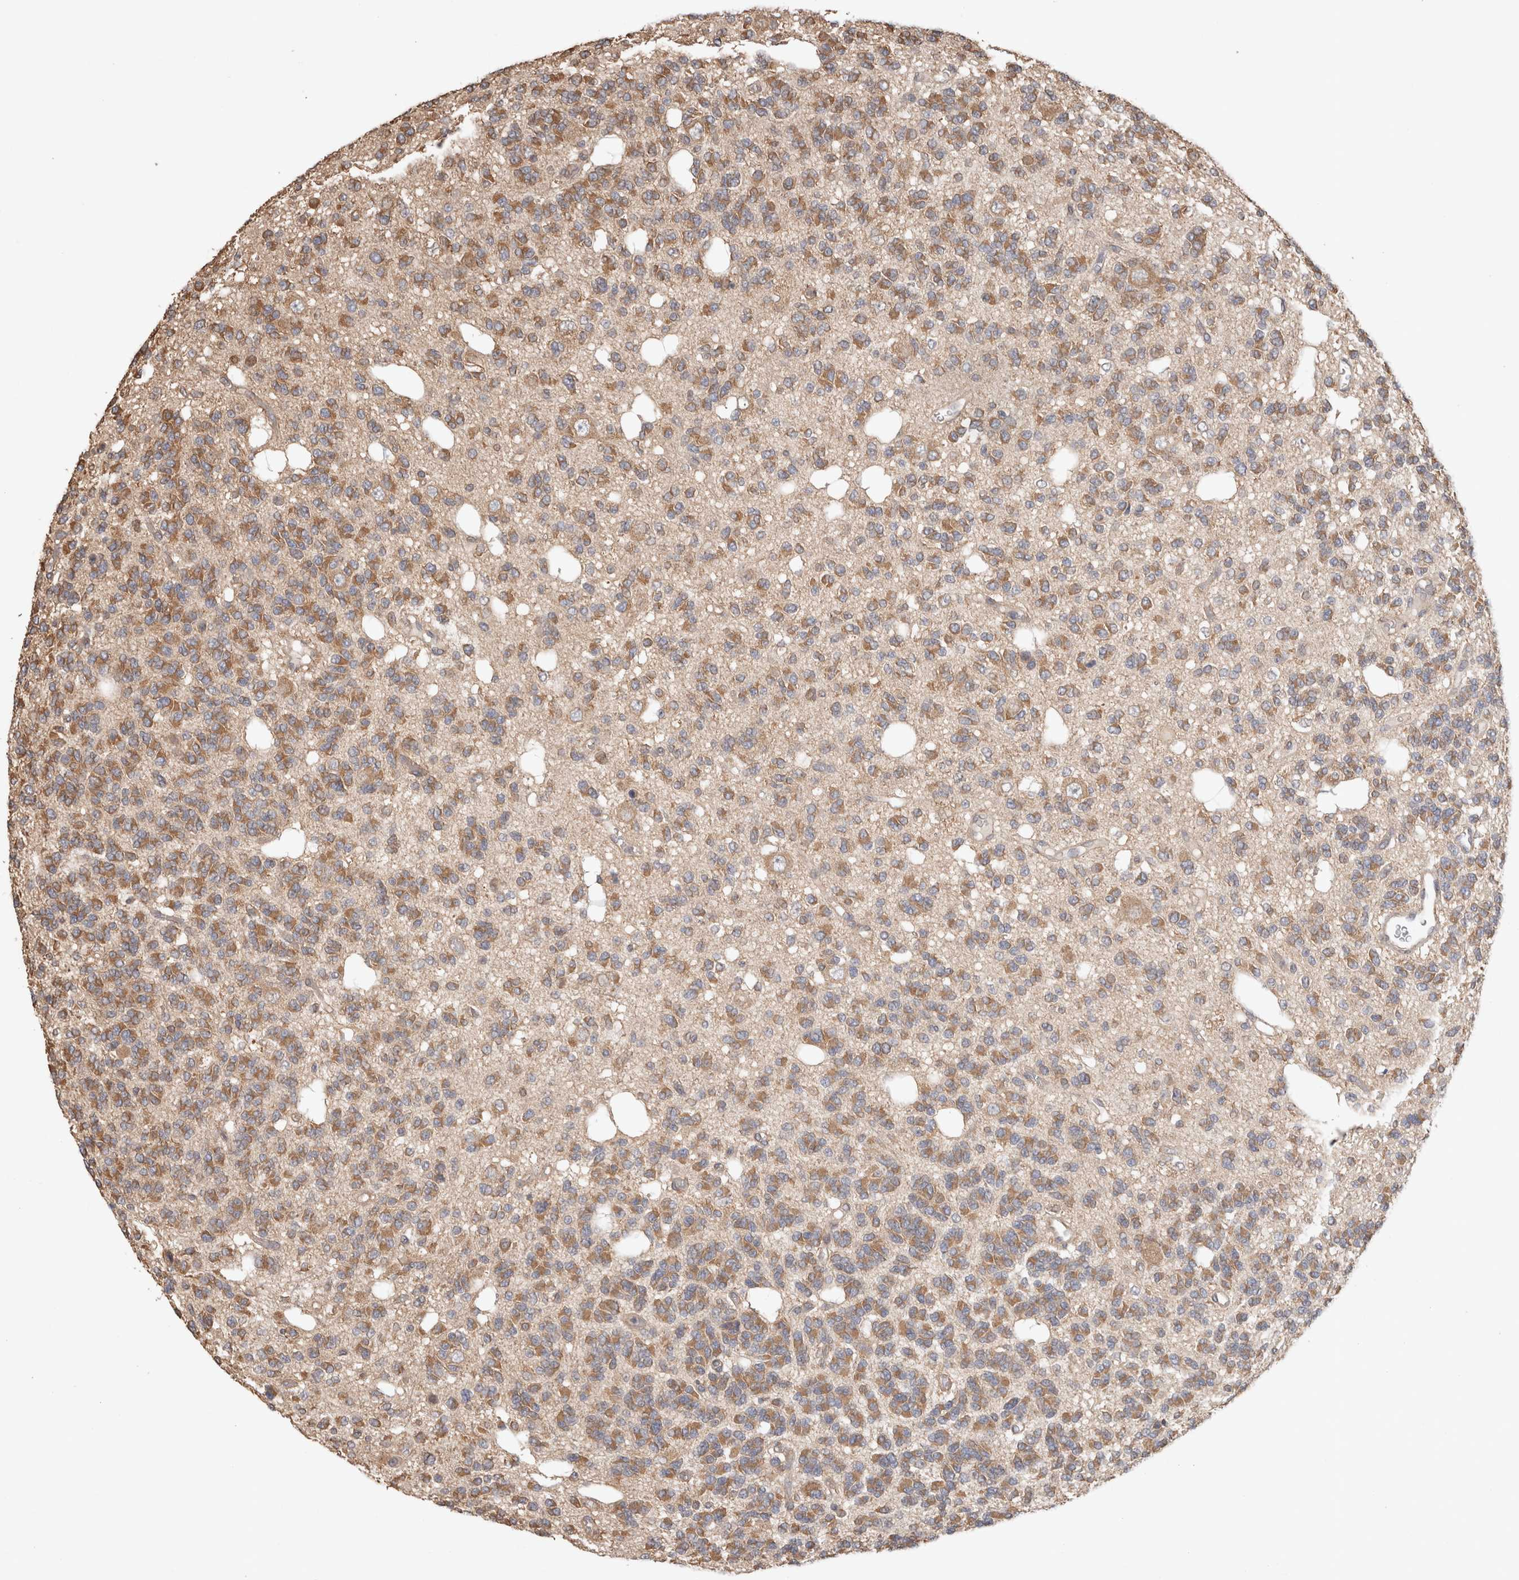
{"staining": {"intensity": "moderate", "quantity": ">75%", "location": "cytoplasmic/membranous"}, "tissue": "glioma", "cell_type": "Tumor cells", "image_type": "cancer", "snomed": [{"axis": "morphology", "description": "Glioma, malignant, Low grade"}, {"axis": "topography", "description": "Brain"}], "caption": "Moderate cytoplasmic/membranous positivity for a protein is appreciated in about >75% of tumor cells of malignant low-grade glioma using immunohistochemistry.", "gene": "HROB", "patient": {"sex": "male", "age": 38}}